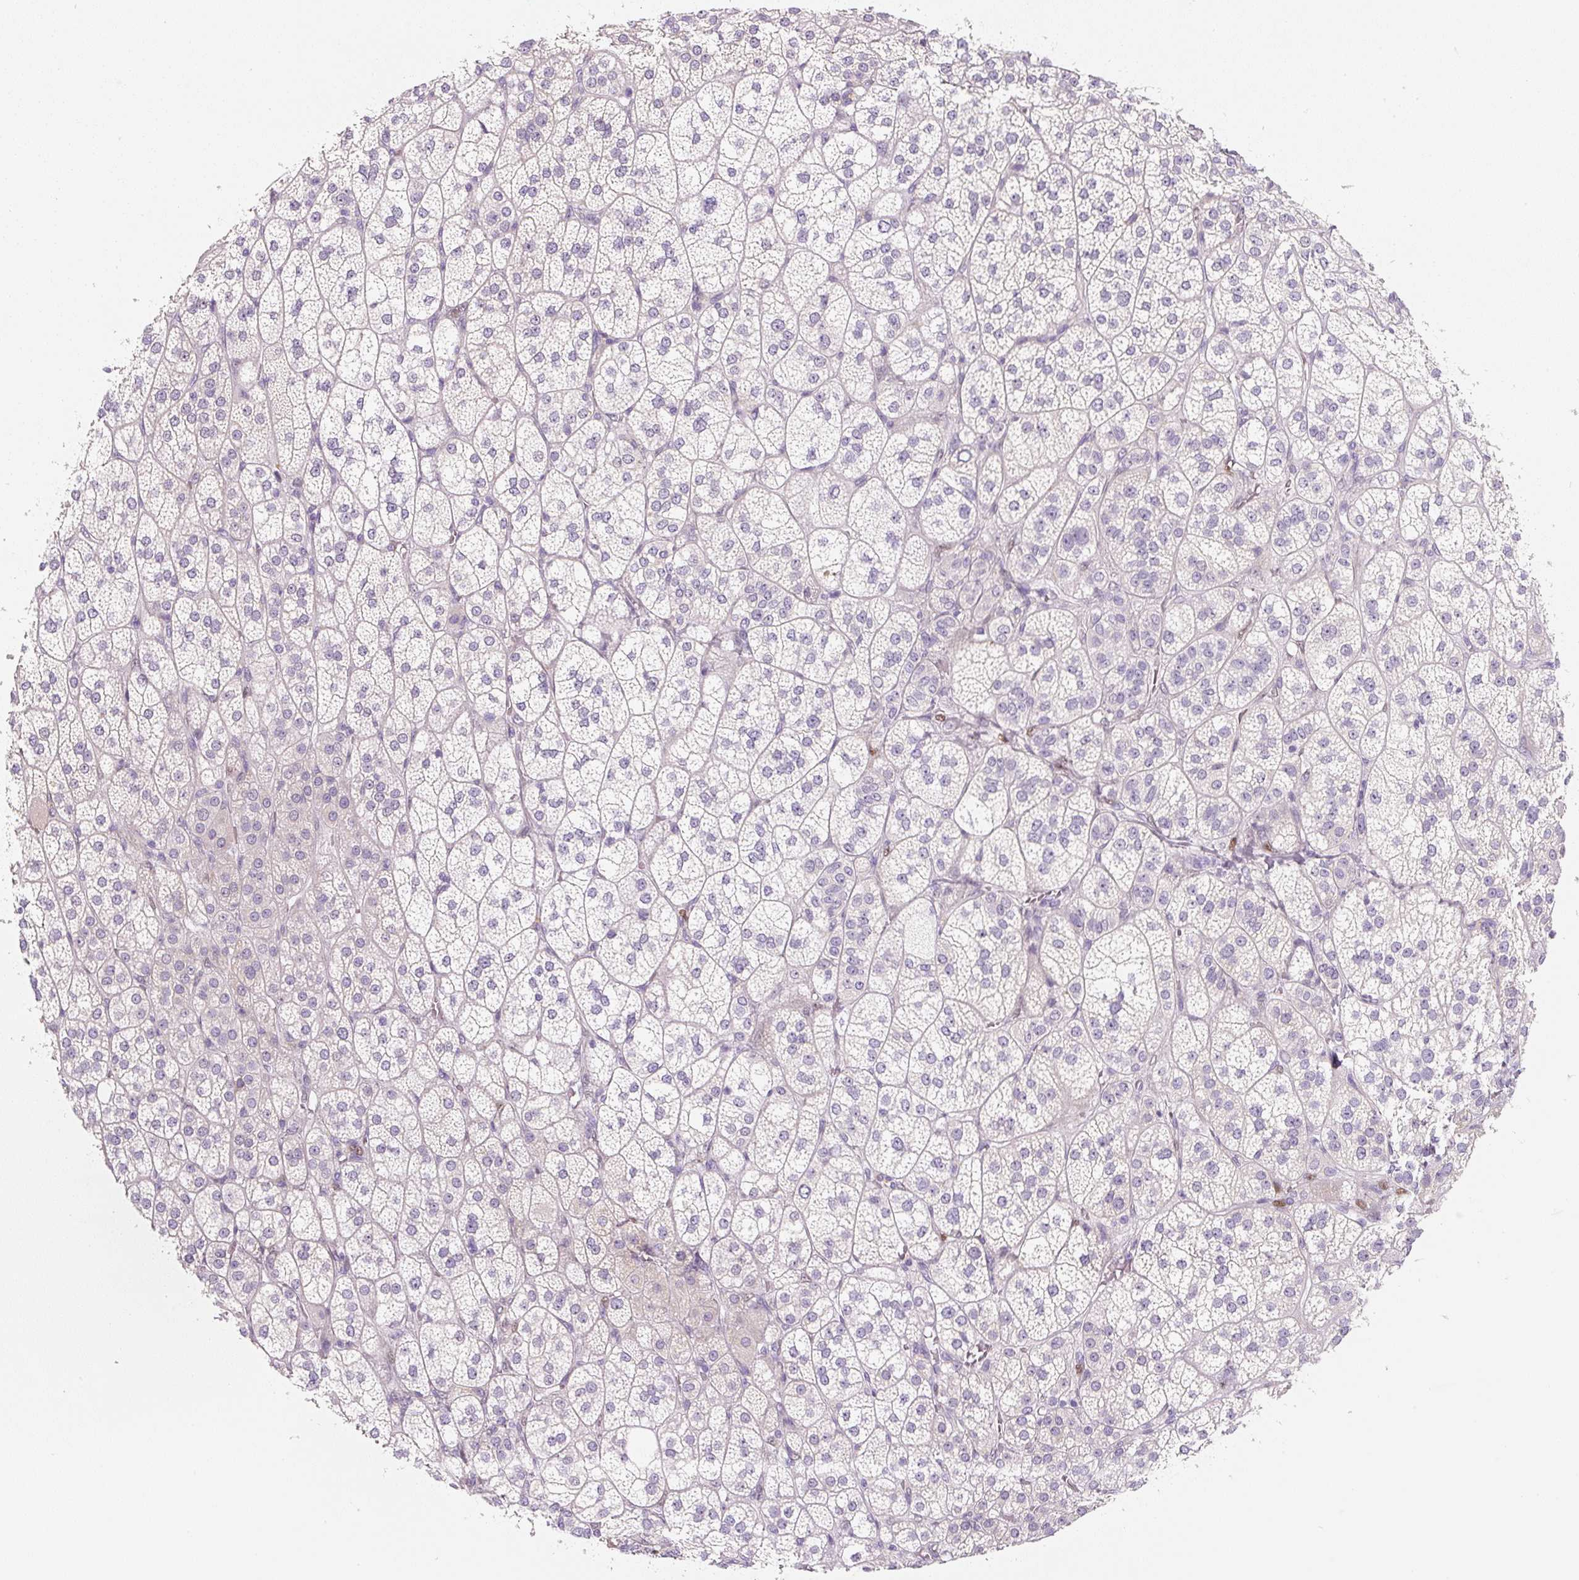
{"staining": {"intensity": "weak", "quantity": "25%-75%", "location": "cytoplasmic/membranous"}, "tissue": "adrenal gland", "cell_type": "Glandular cells", "image_type": "normal", "snomed": [{"axis": "morphology", "description": "Normal tissue, NOS"}, {"axis": "topography", "description": "Adrenal gland"}], "caption": "Adrenal gland stained with a brown dye shows weak cytoplasmic/membranous positive expression in about 25%-75% of glandular cells.", "gene": "PWWP3B", "patient": {"sex": "female", "age": 60}}